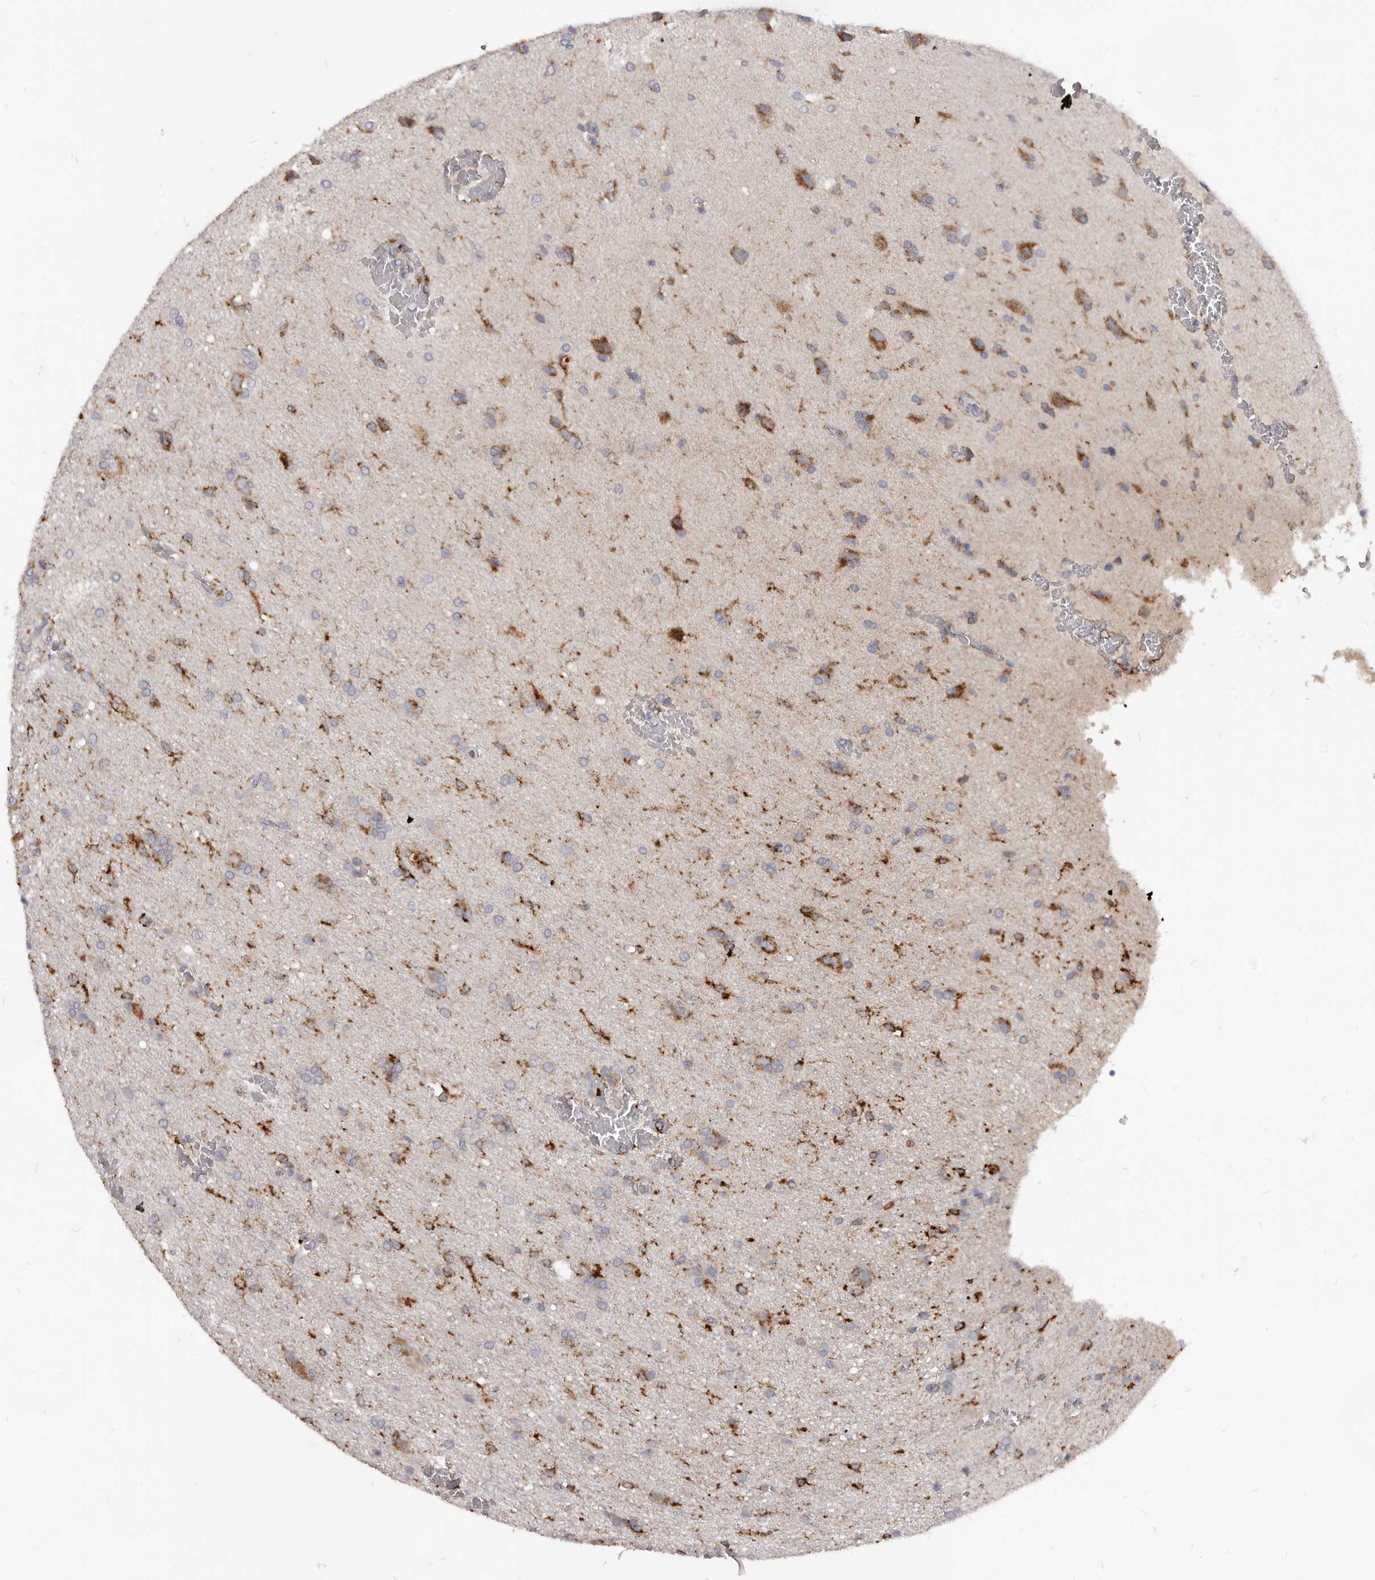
{"staining": {"intensity": "strong", "quantity": "<25%", "location": "cytoplasmic/membranous"}, "tissue": "glioma", "cell_type": "Tumor cells", "image_type": "cancer", "snomed": [{"axis": "morphology", "description": "Glioma, malignant, High grade"}, {"axis": "topography", "description": "Brain"}], "caption": "Protein staining of glioma tissue shows strong cytoplasmic/membranous expression in about <25% of tumor cells.", "gene": "PI4K2A", "patient": {"sex": "female", "age": 57}}